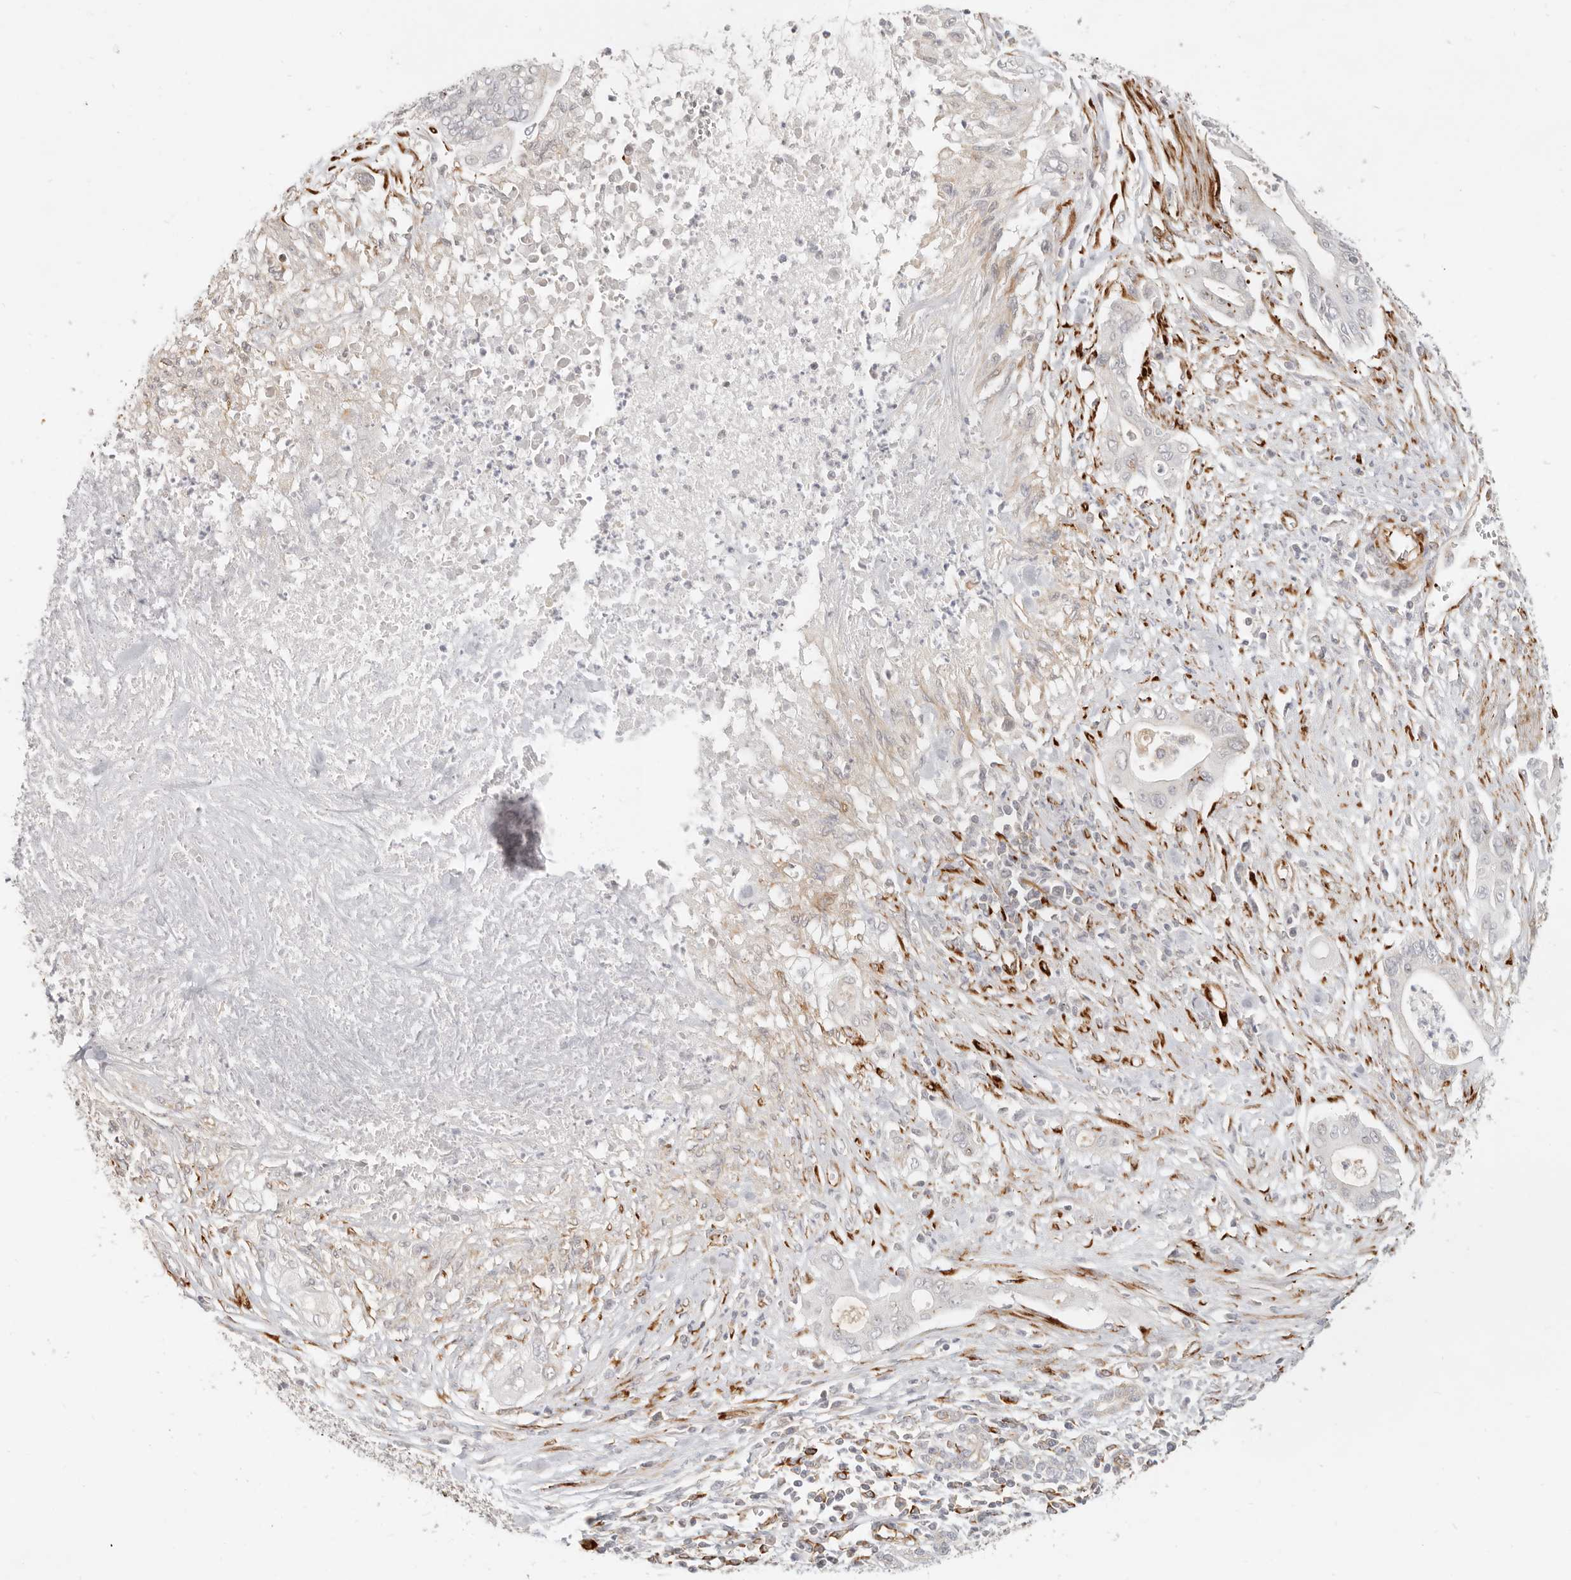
{"staining": {"intensity": "negative", "quantity": "none", "location": "none"}, "tissue": "pancreatic cancer", "cell_type": "Tumor cells", "image_type": "cancer", "snomed": [{"axis": "morphology", "description": "Adenocarcinoma, NOS"}, {"axis": "topography", "description": "Pancreas"}], "caption": "High magnification brightfield microscopy of pancreatic adenocarcinoma stained with DAB (brown) and counterstained with hematoxylin (blue): tumor cells show no significant expression. The staining was performed using DAB to visualize the protein expression in brown, while the nuclei were stained in blue with hematoxylin (Magnification: 20x).", "gene": "SASS6", "patient": {"sex": "male", "age": 58}}